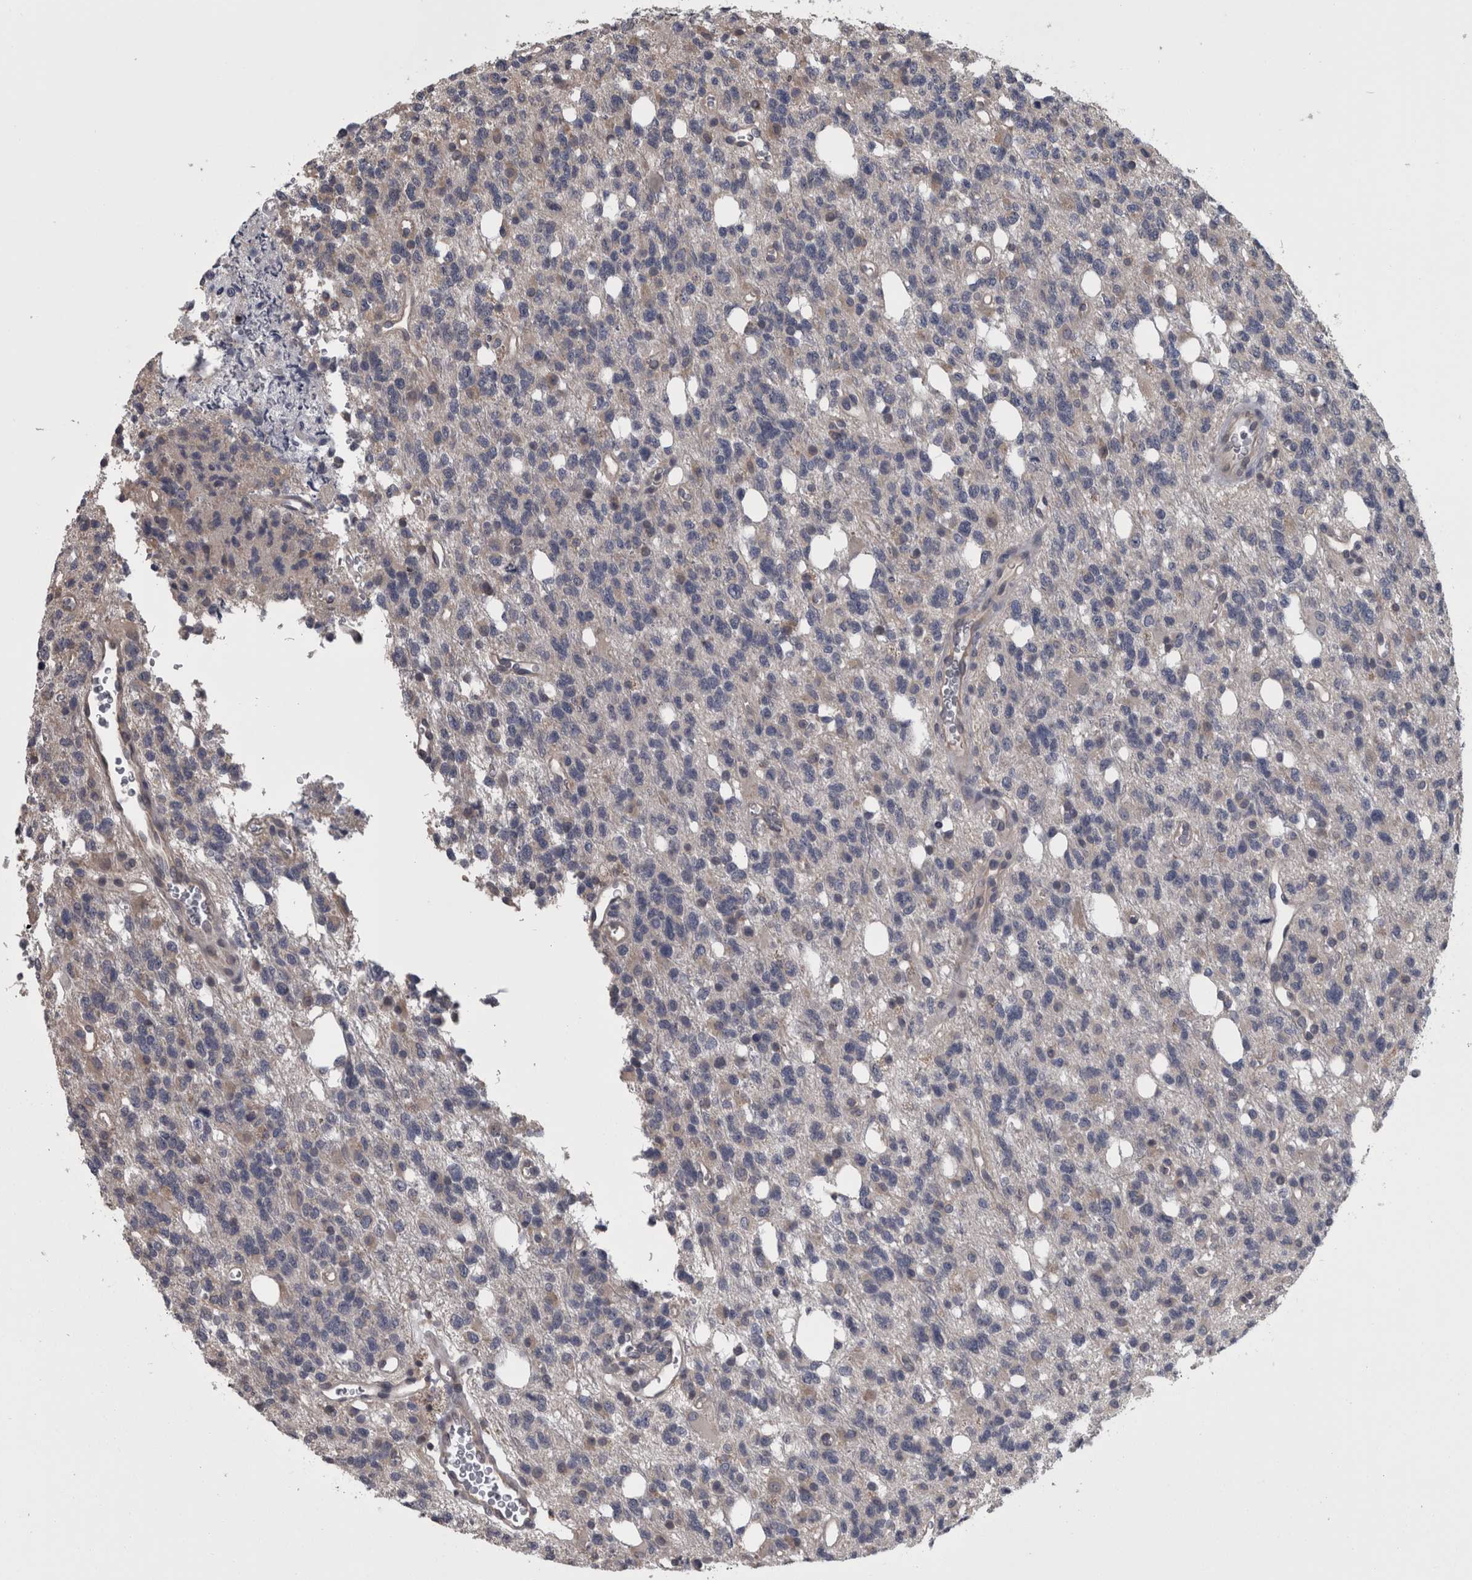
{"staining": {"intensity": "negative", "quantity": "none", "location": "none"}, "tissue": "glioma", "cell_type": "Tumor cells", "image_type": "cancer", "snomed": [{"axis": "morphology", "description": "Glioma, malignant, High grade"}, {"axis": "topography", "description": "Brain"}], "caption": "DAB immunohistochemical staining of glioma exhibits no significant positivity in tumor cells. (DAB IHC, high magnification).", "gene": "APRT", "patient": {"sex": "female", "age": 62}}